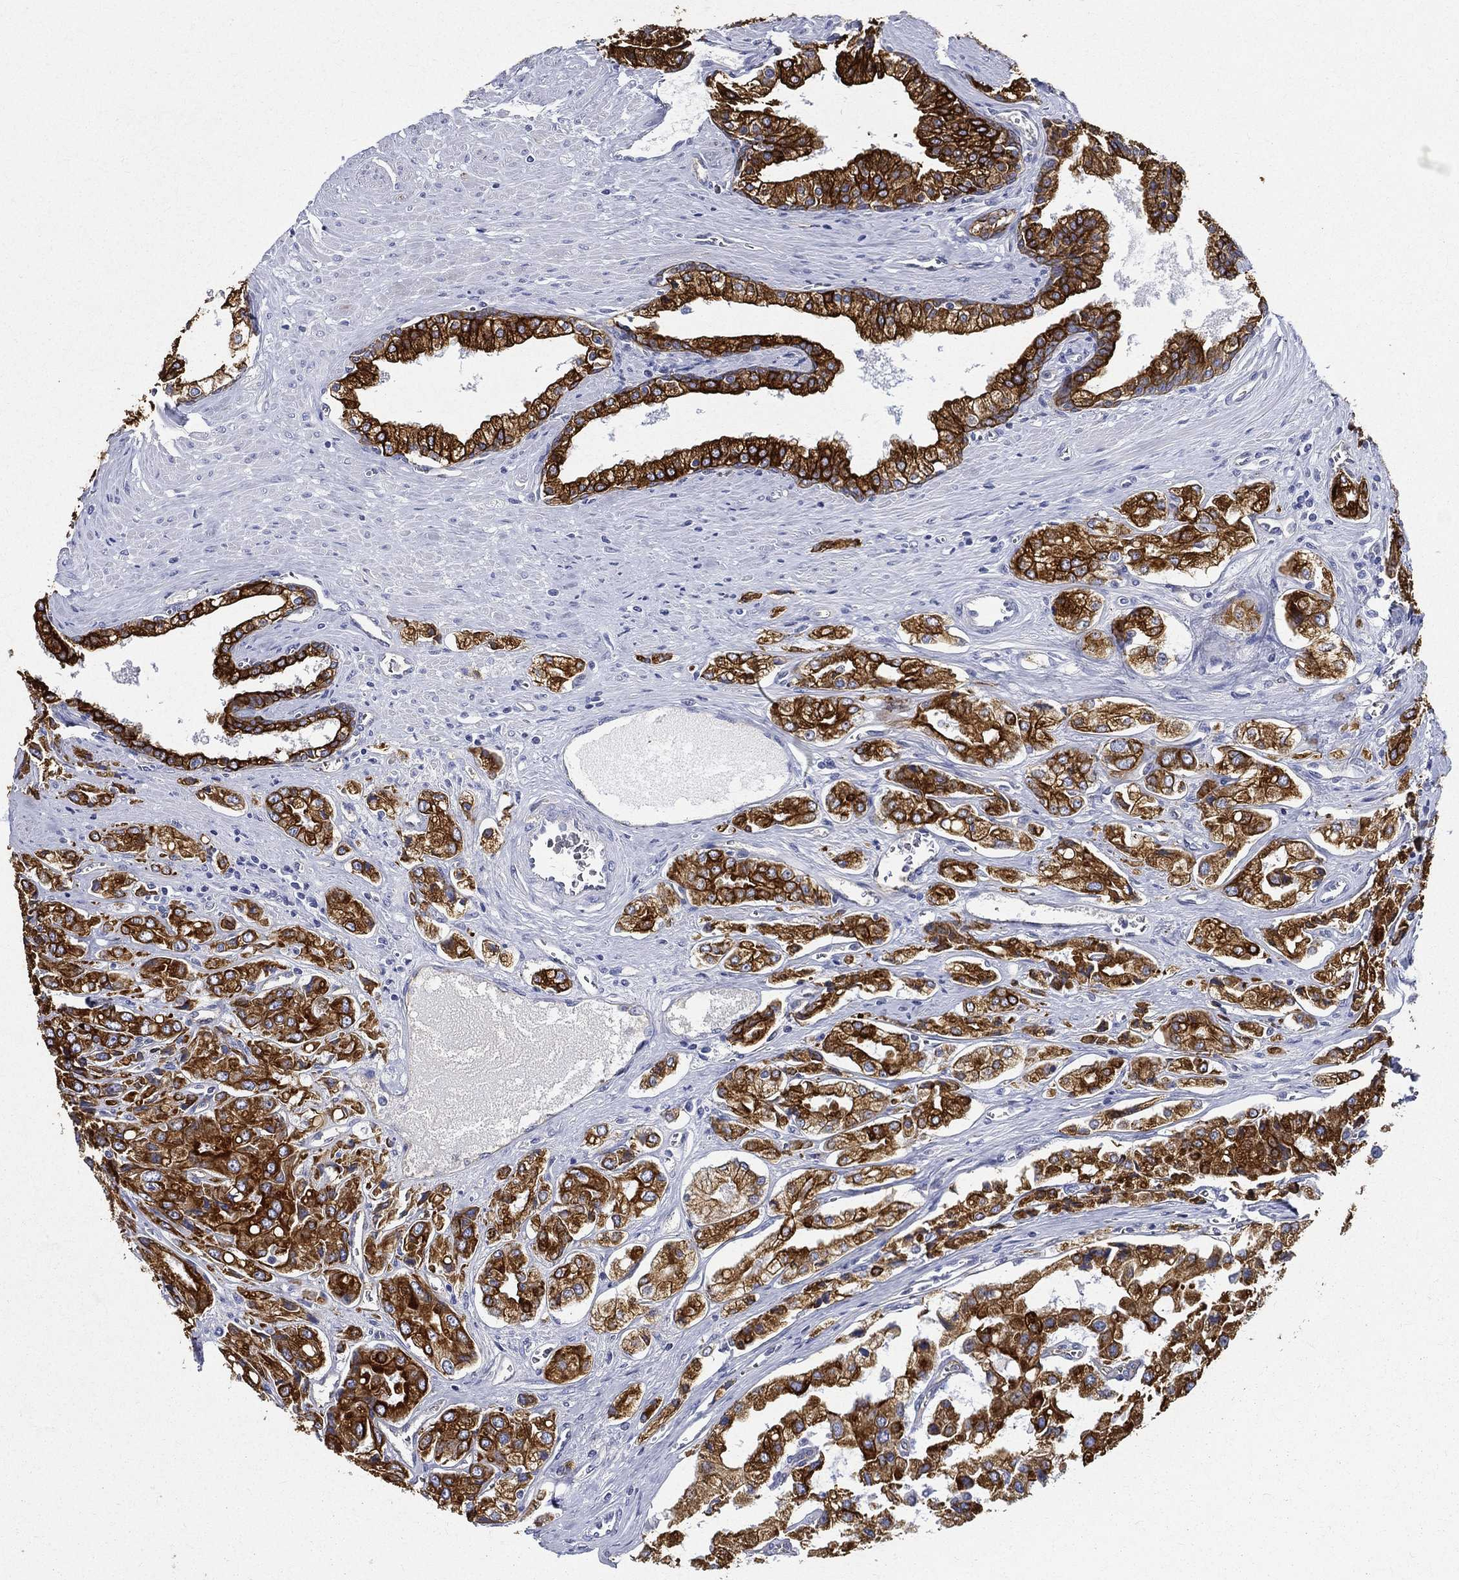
{"staining": {"intensity": "strong", "quantity": ">75%", "location": "cytoplasmic/membranous"}, "tissue": "prostate cancer", "cell_type": "Tumor cells", "image_type": "cancer", "snomed": [{"axis": "morphology", "description": "Adenocarcinoma, NOS"}, {"axis": "topography", "description": "Prostate and seminal vesicle, NOS"}, {"axis": "topography", "description": "Prostate"}], "caption": "The micrograph reveals immunohistochemical staining of prostate cancer. There is strong cytoplasmic/membranous expression is appreciated in approximately >75% of tumor cells. (IHC, brightfield microscopy, high magnification).", "gene": "NEDD9", "patient": {"sex": "male", "age": 67}}